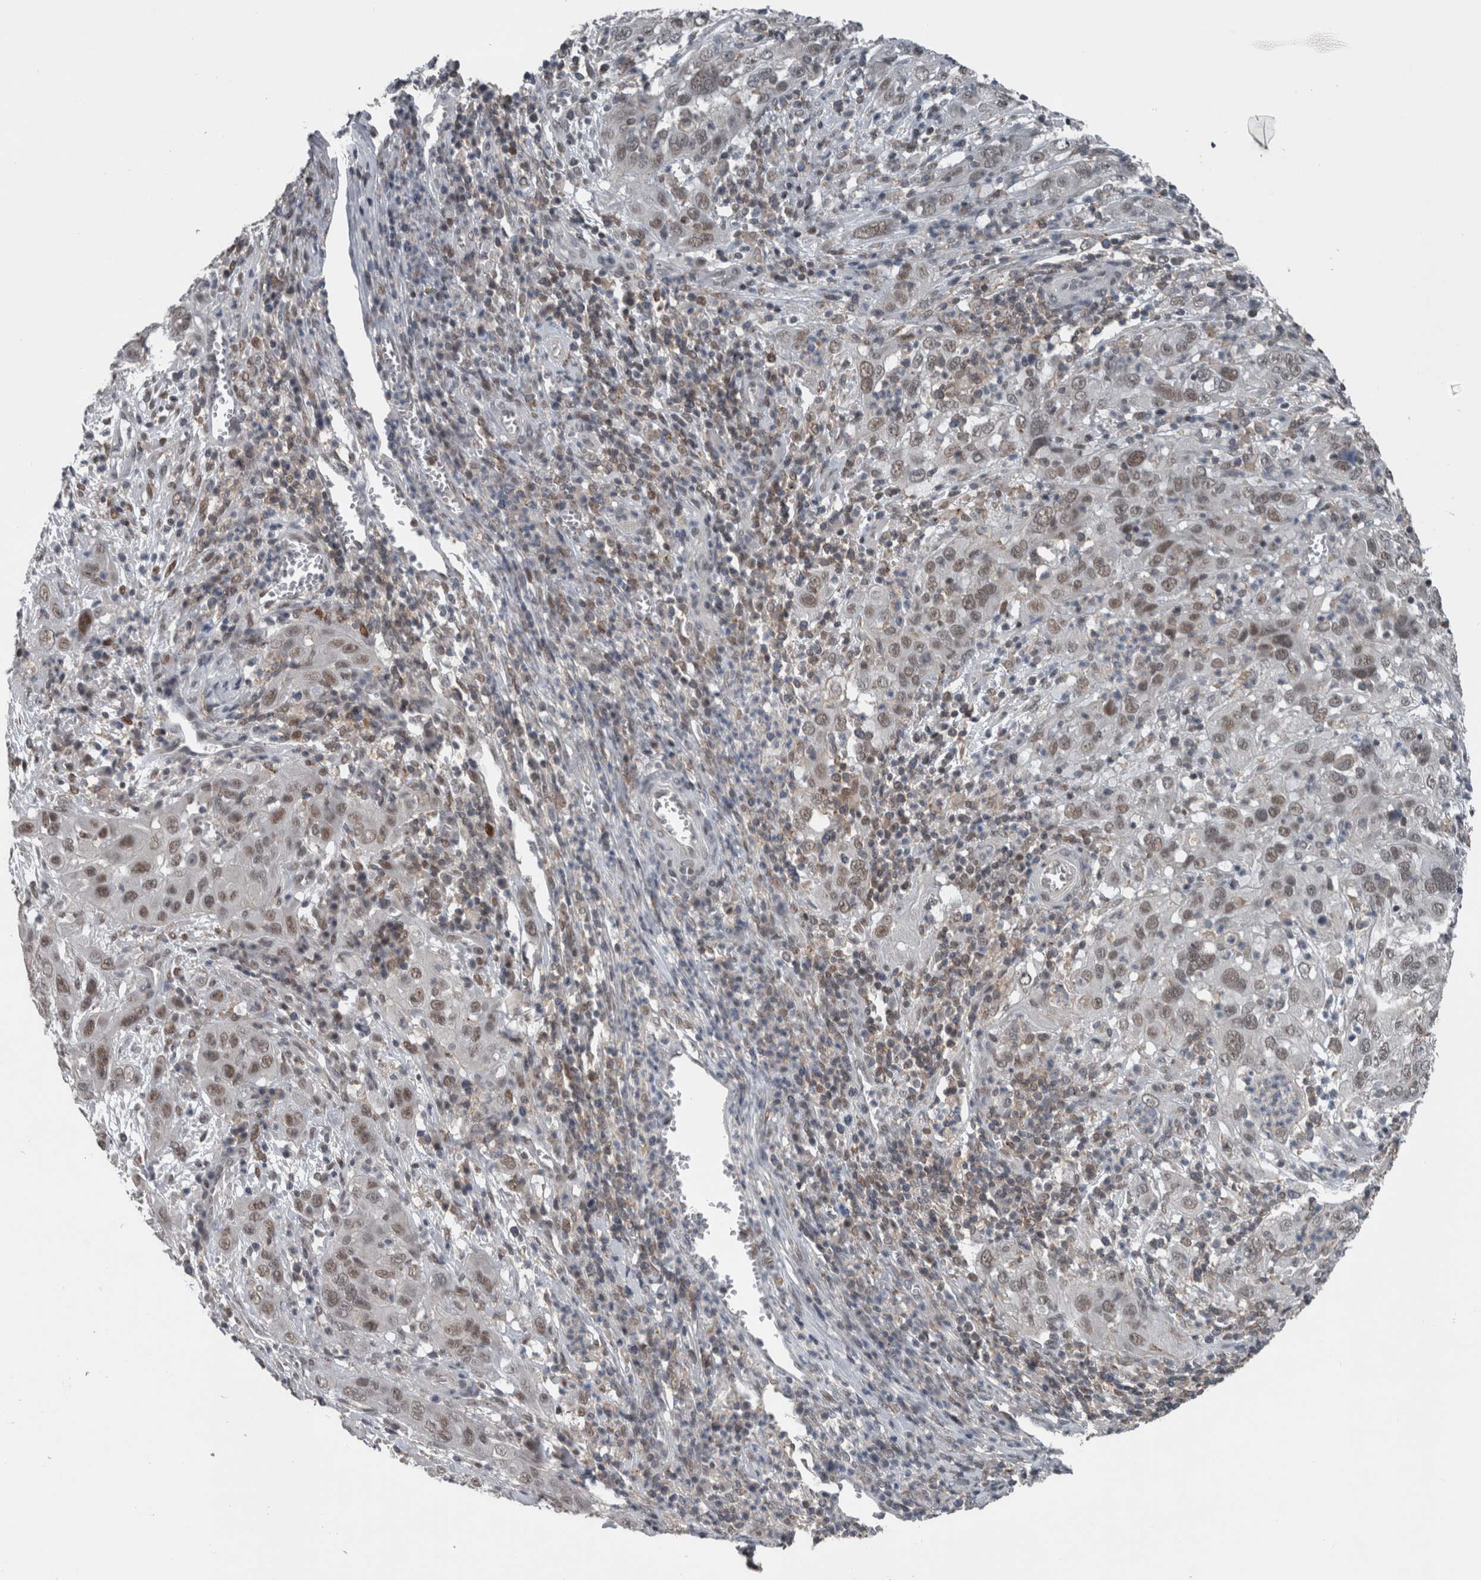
{"staining": {"intensity": "weak", "quantity": "25%-75%", "location": "nuclear"}, "tissue": "cervical cancer", "cell_type": "Tumor cells", "image_type": "cancer", "snomed": [{"axis": "morphology", "description": "Squamous cell carcinoma, NOS"}, {"axis": "topography", "description": "Cervix"}], "caption": "Weak nuclear staining is appreciated in about 25%-75% of tumor cells in cervical cancer. (DAB = brown stain, brightfield microscopy at high magnification).", "gene": "ZBTB21", "patient": {"sex": "female", "age": 32}}